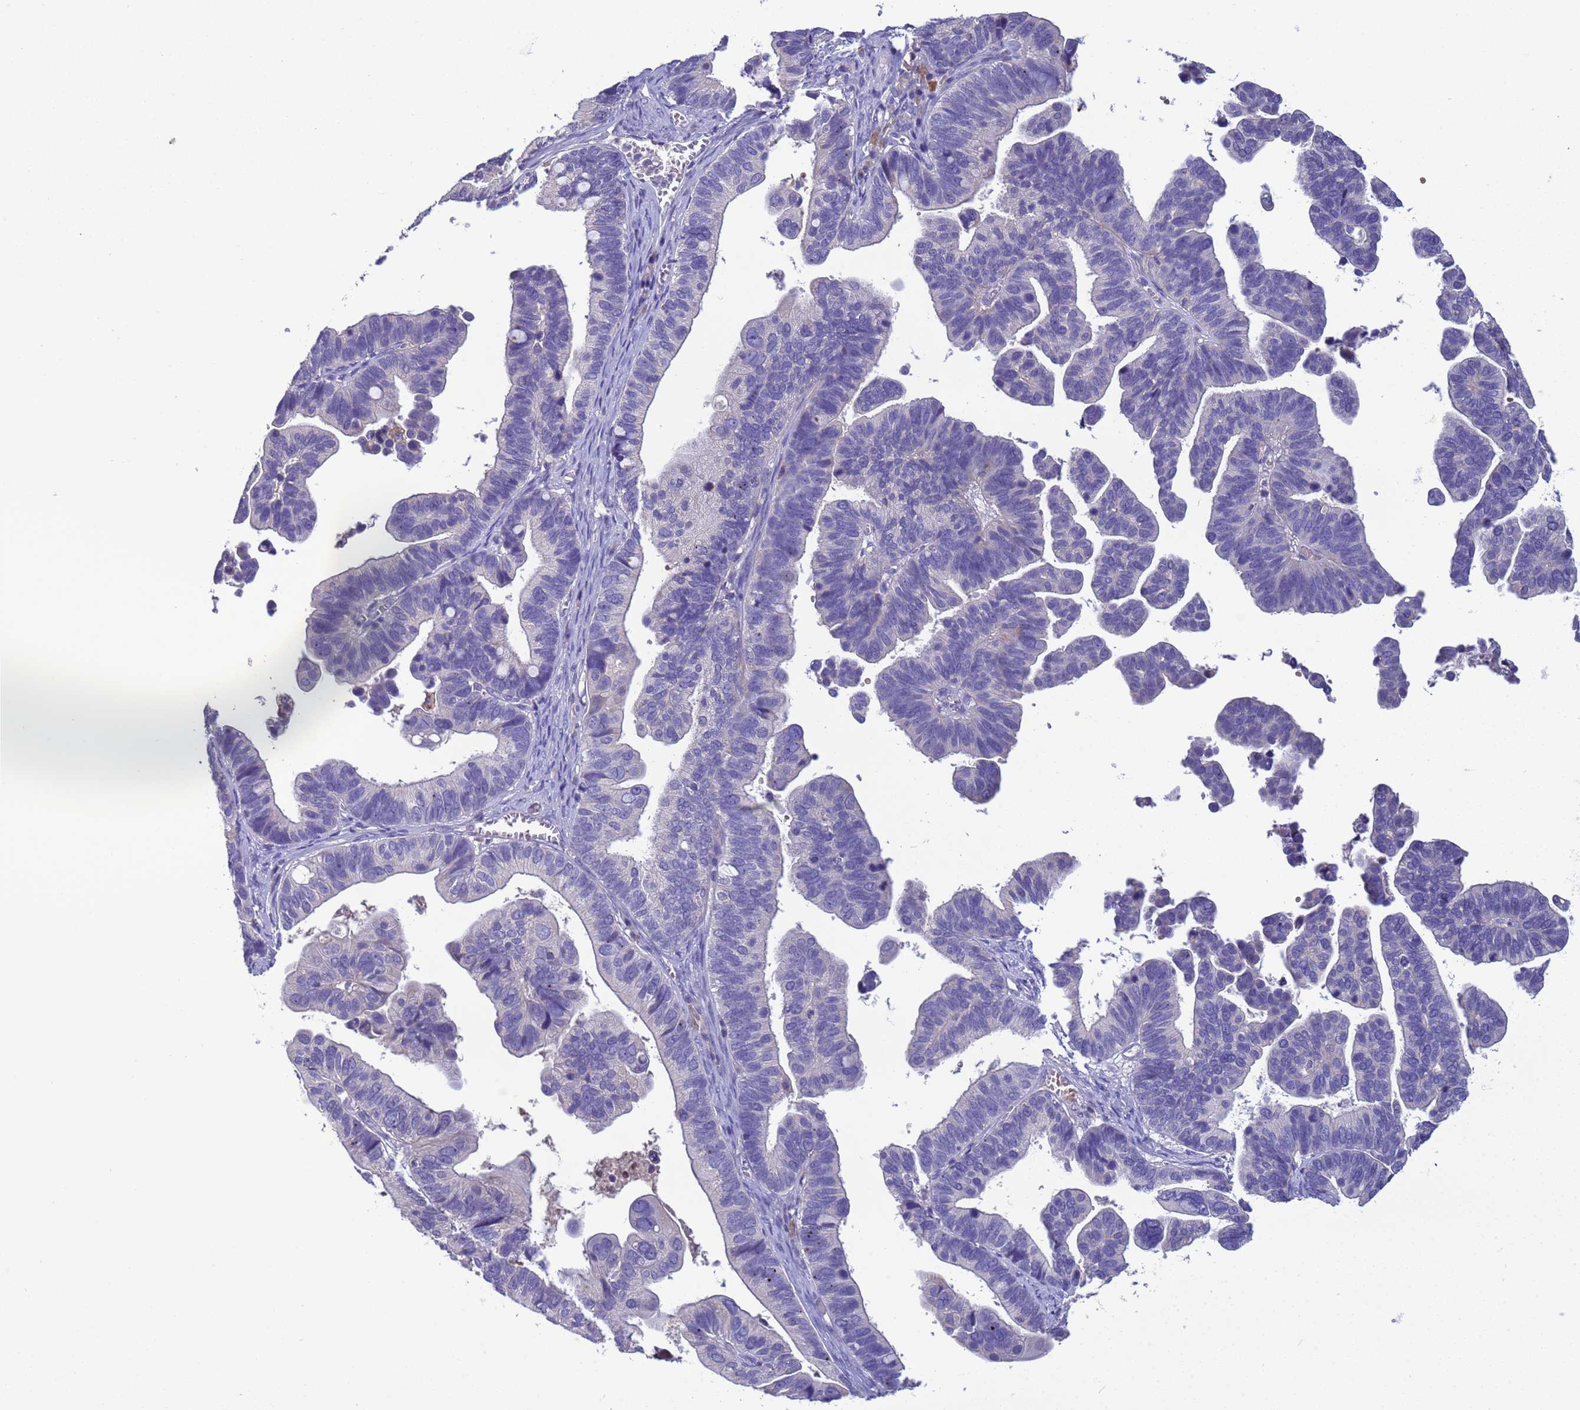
{"staining": {"intensity": "negative", "quantity": "none", "location": "none"}, "tissue": "ovarian cancer", "cell_type": "Tumor cells", "image_type": "cancer", "snomed": [{"axis": "morphology", "description": "Cystadenocarcinoma, serous, NOS"}, {"axis": "topography", "description": "Ovary"}], "caption": "DAB immunohistochemical staining of serous cystadenocarcinoma (ovarian) displays no significant positivity in tumor cells.", "gene": "SLC24A3", "patient": {"sex": "female", "age": 56}}